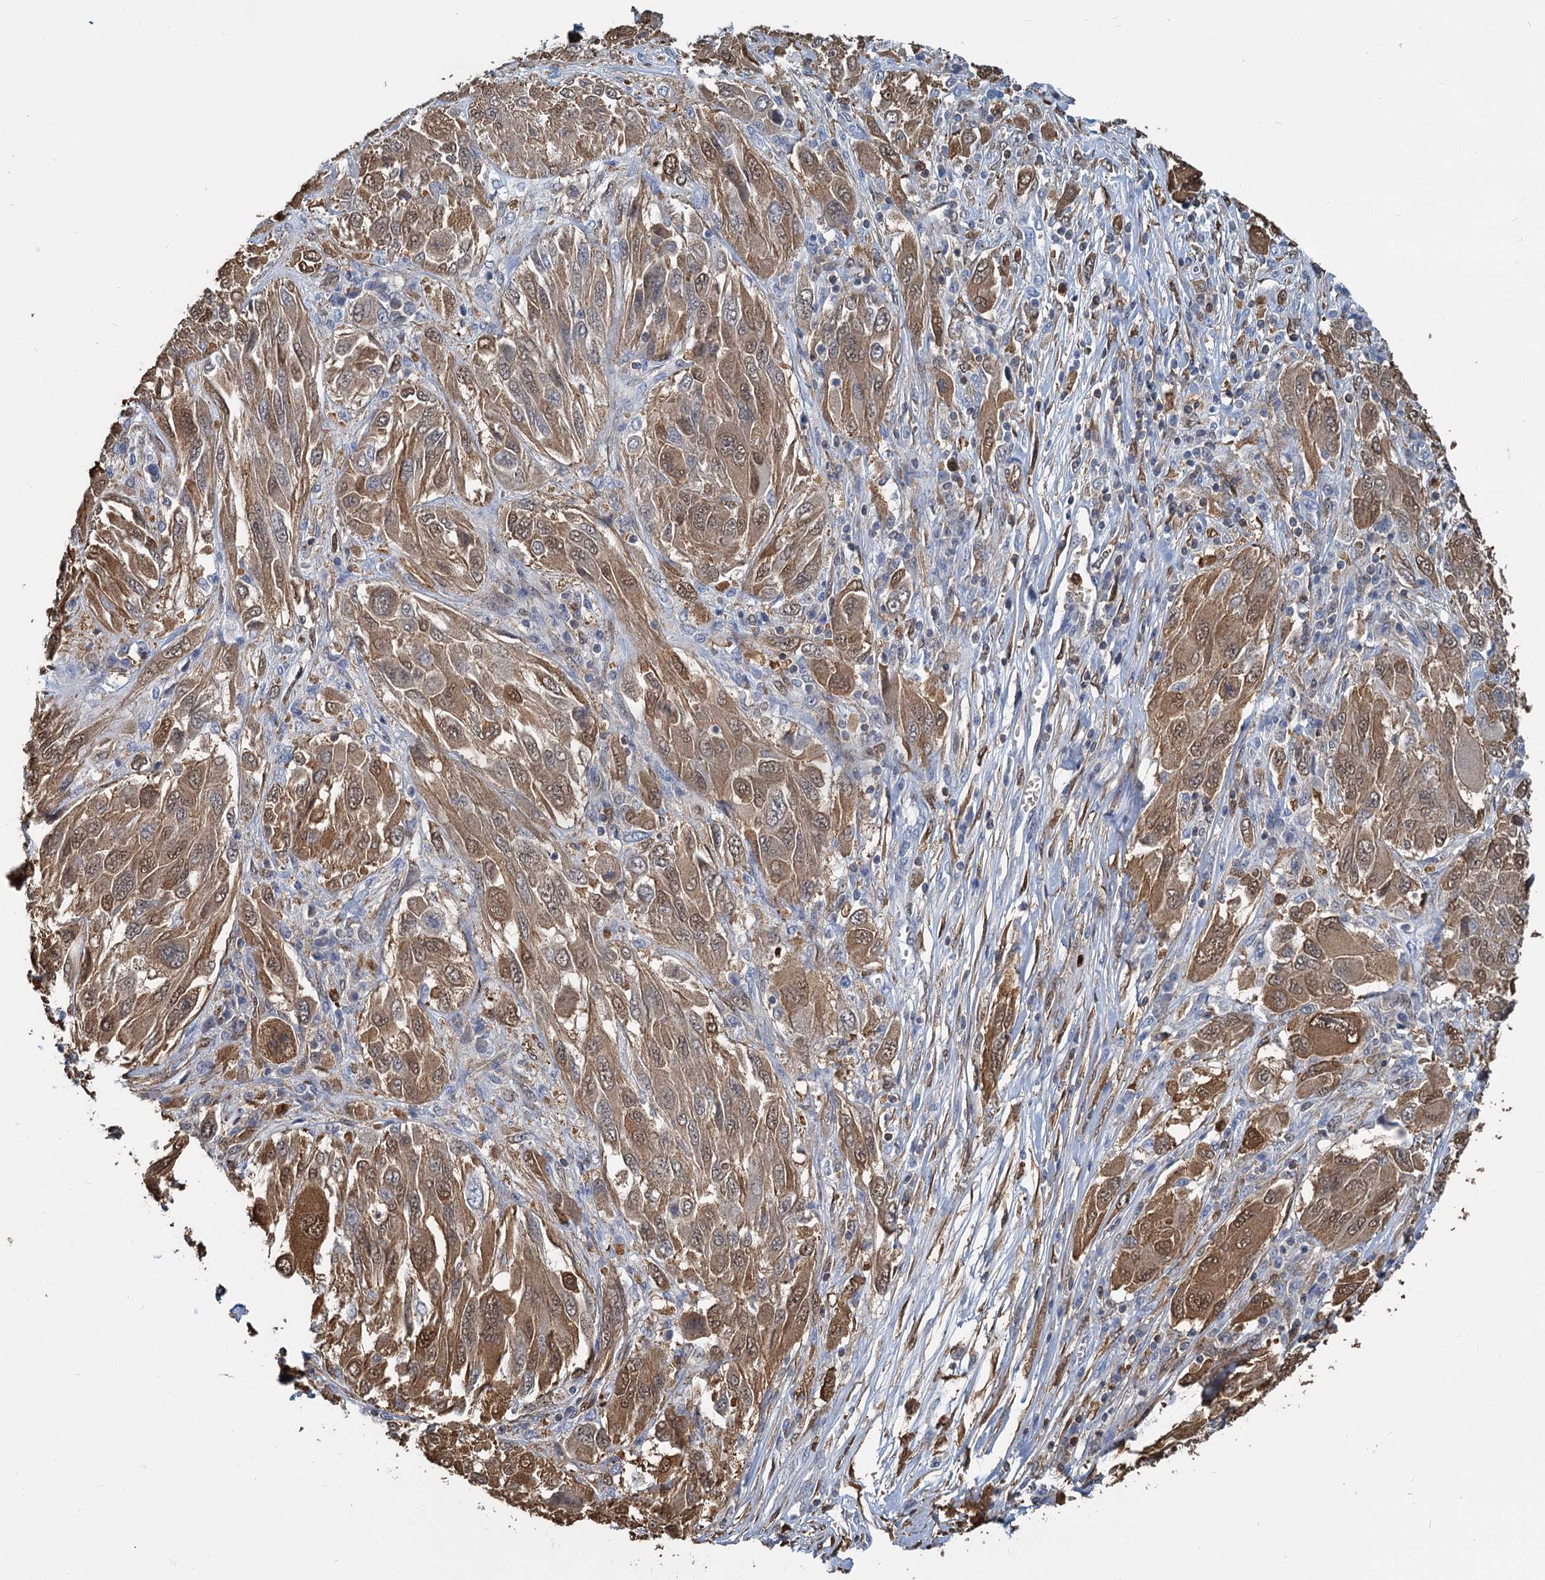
{"staining": {"intensity": "moderate", "quantity": ">75%", "location": "cytoplasmic/membranous,nuclear"}, "tissue": "melanoma", "cell_type": "Tumor cells", "image_type": "cancer", "snomed": [{"axis": "morphology", "description": "Malignant melanoma, NOS"}, {"axis": "topography", "description": "Skin"}], "caption": "The immunohistochemical stain highlights moderate cytoplasmic/membranous and nuclear staining in tumor cells of melanoma tissue. The staining is performed using DAB (3,3'-diaminobenzidine) brown chromogen to label protein expression. The nuclei are counter-stained blue using hematoxylin.", "gene": "S100A6", "patient": {"sex": "female", "age": 91}}